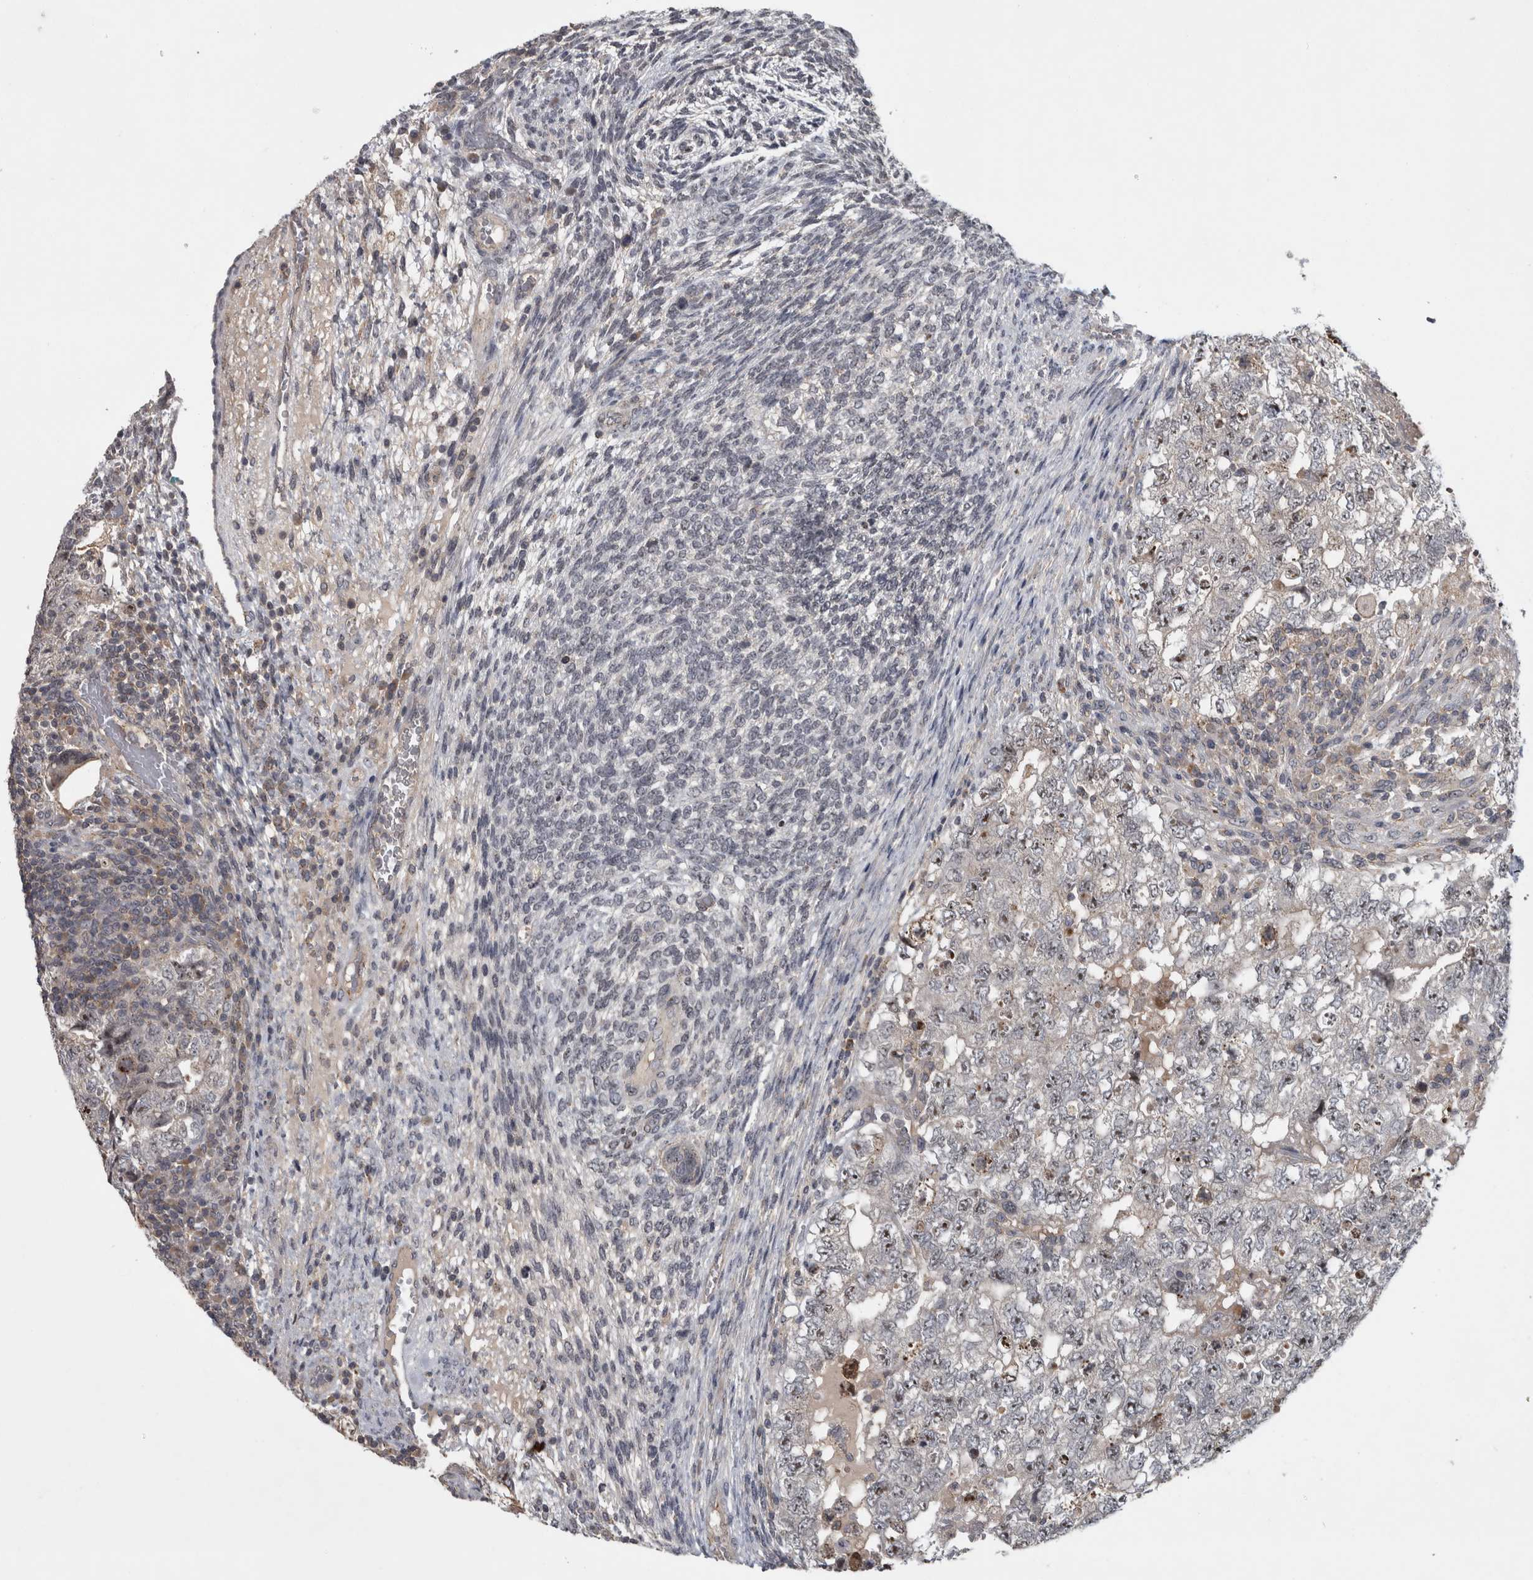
{"staining": {"intensity": "moderate", "quantity": "<25%", "location": "nuclear"}, "tissue": "testis cancer", "cell_type": "Tumor cells", "image_type": "cancer", "snomed": [{"axis": "morphology", "description": "Carcinoma, Embryonal, NOS"}, {"axis": "topography", "description": "Testis"}], "caption": "Testis cancer (embryonal carcinoma) tissue displays moderate nuclear positivity in approximately <25% of tumor cells, visualized by immunohistochemistry. The protein of interest is shown in brown color, while the nuclei are stained blue.", "gene": "RBM28", "patient": {"sex": "male", "age": 36}}